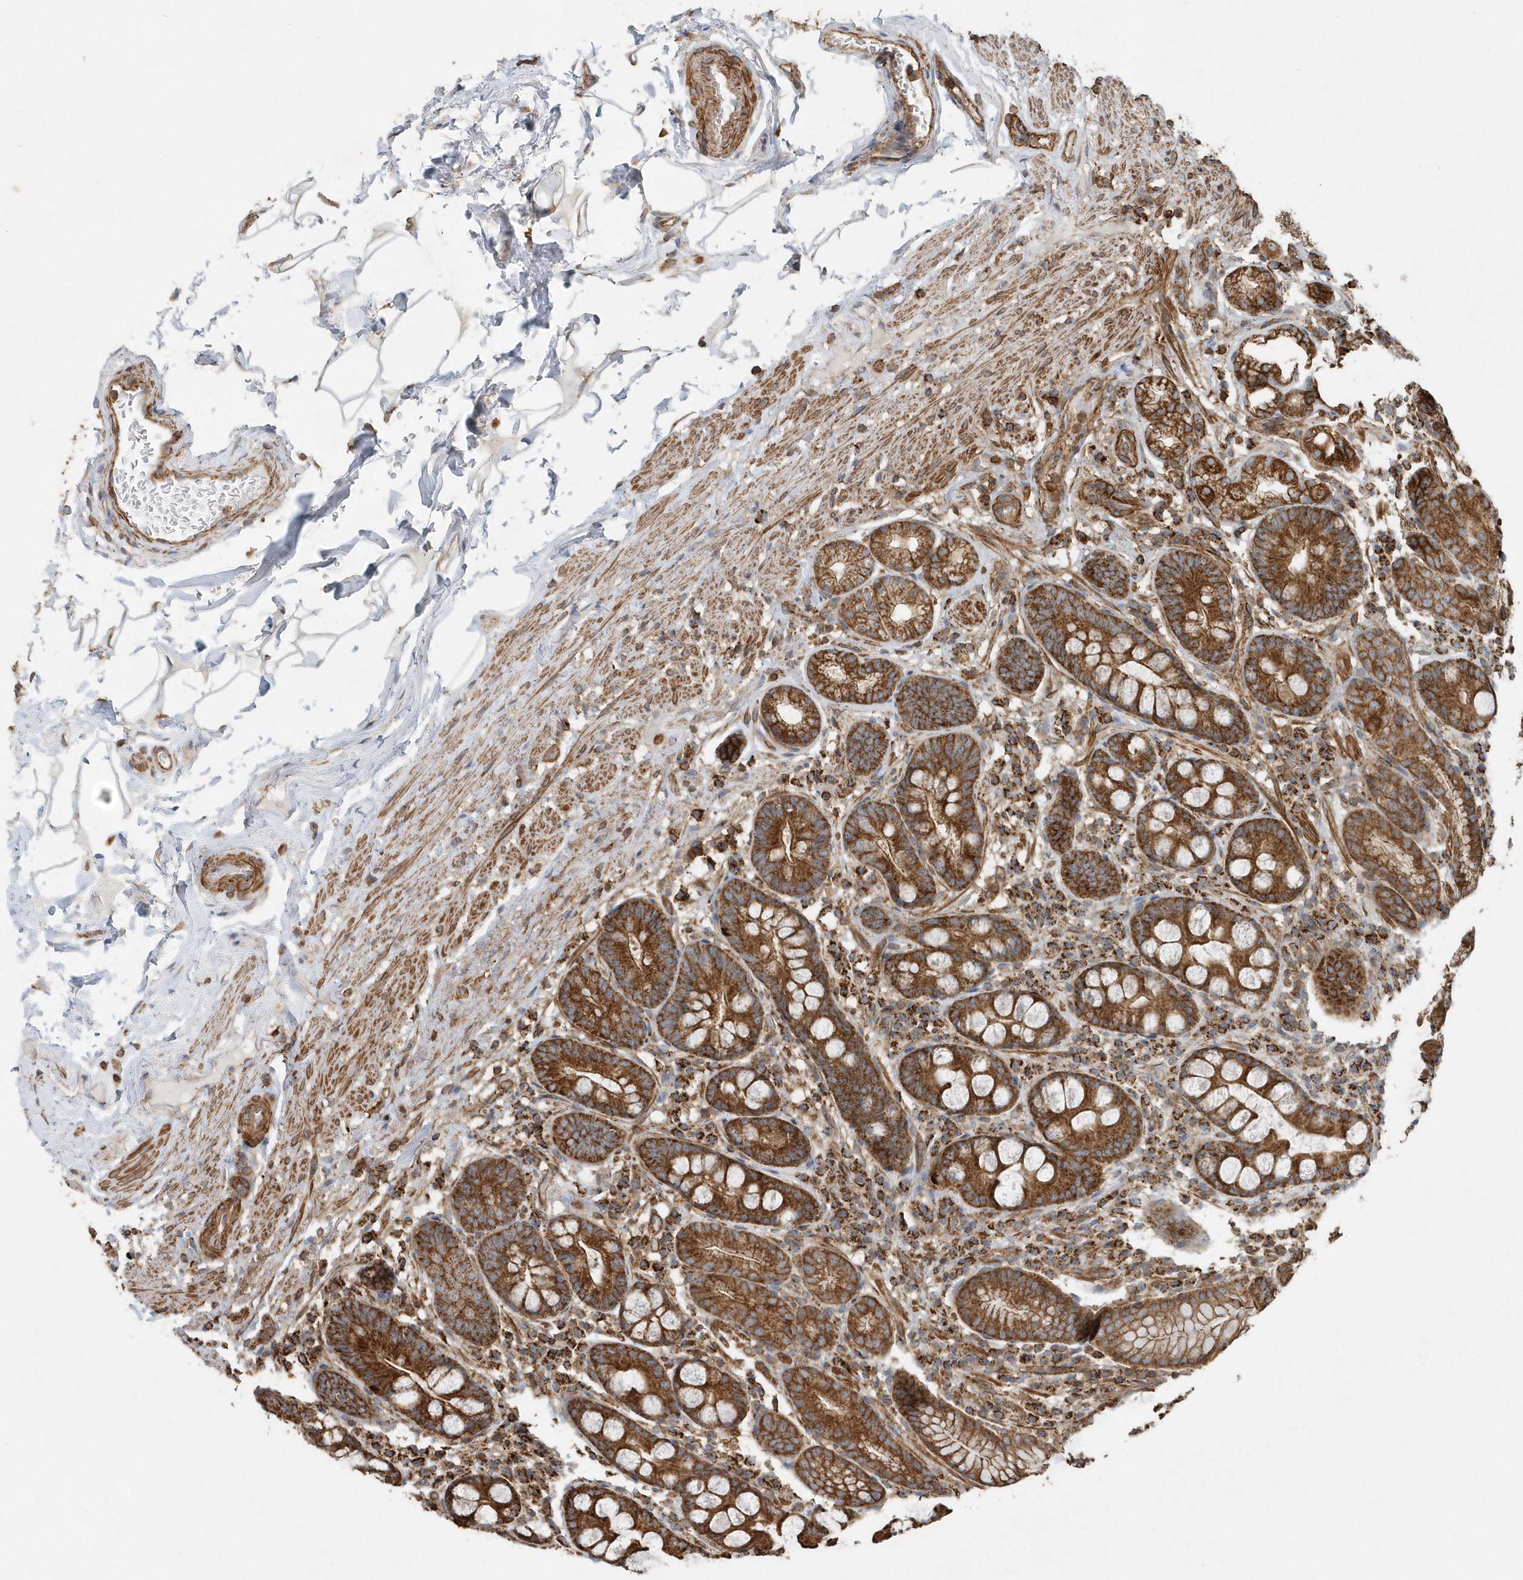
{"staining": {"intensity": "strong", "quantity": ">75%", "location": "cytoplasmic/membranous"}, "tissue": "stomach", "cell_type": "Glandular cells", "image_type": "normal", "snomed": [{"axis": "morphology", "description": "Normal tissue, NOS"}, {"axis": "topography", "description": "Stomach, lower"}], "caption": "A histopathology image showing strong cytoplasmic/membranous expression in approximately >75% of glandular cells in normal stomach, as visualized by brown immunohistochemical staining.", "gene": "MMUT", "patient": {"sex": "male", "age": 52}}